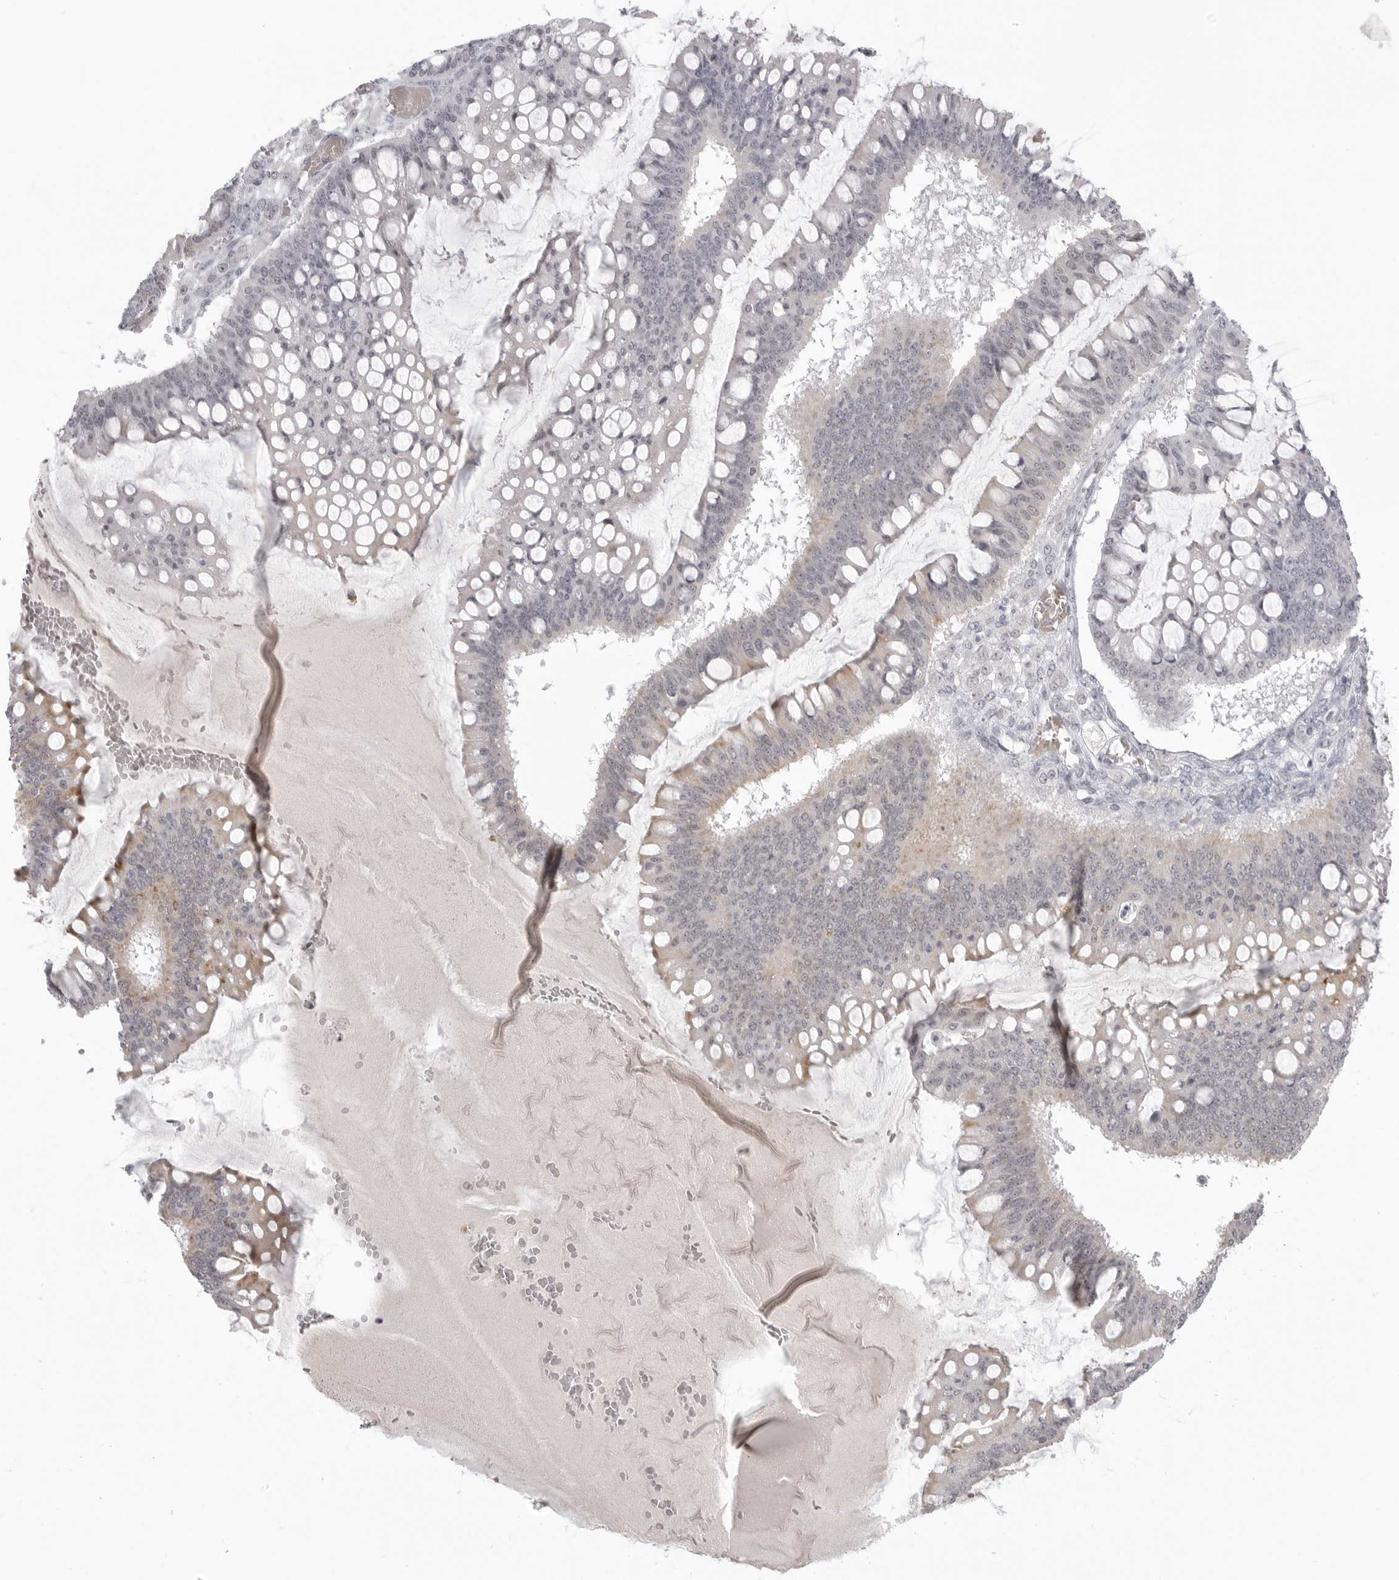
{"staining": {"intensity": "weak", "quantity": "<25%", "location": "cytoplasmic/membranous"}, "tissue": "ovarian cancer", "cell_type": "Tumor cells", "image_type": "cancer", "snomed": [{"axis": "morphology", "description": "Cystadenocarcinoma, mucinous, NOS"}, {"axis": "topography", "description": "Ovary"}], "caption": "Image shows no significant protein positivity in tumor cells of ovarian cancer.", "gene": "TCTN3", "patient": {"sex": "female", "age": 73}}